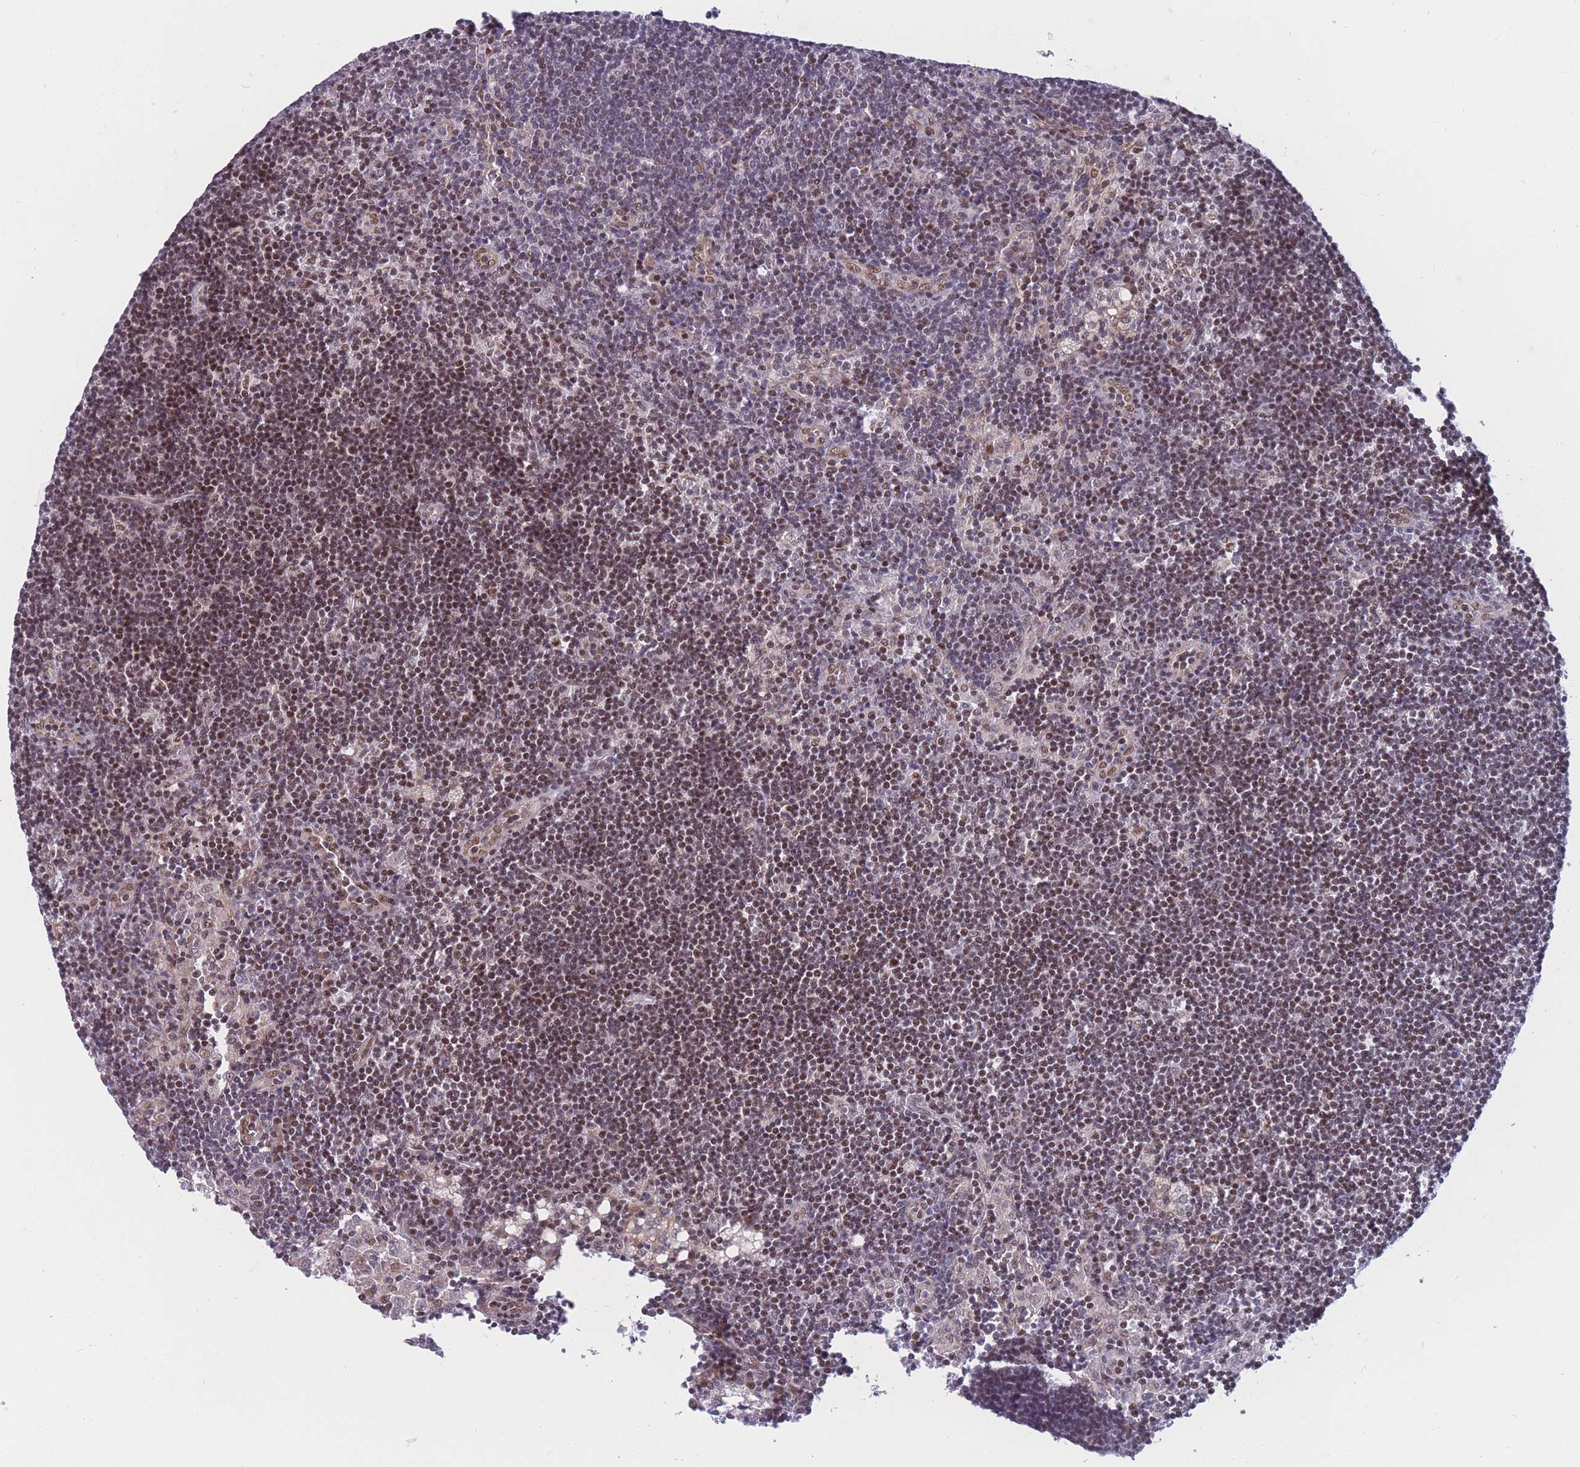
{"staining": {"intensity": "moderate", "quantity": "<25%", "location": "nuclear"}, "tissue": "lymph node", "cell_type": "Germinal center cells", "image_type": "normal", "snomed": [{"axis": "morphology", "description": "Normal tissue, NOS"}, {"axis": "topography", "description": "Lymph node"}], "caption": "Human lymph node stained with a brown dye shows moderate nuclear positive staining in about <25% of germinal center cells.", "gene": "BCL9L", "patient": {"sex": "male", "age": 24}}